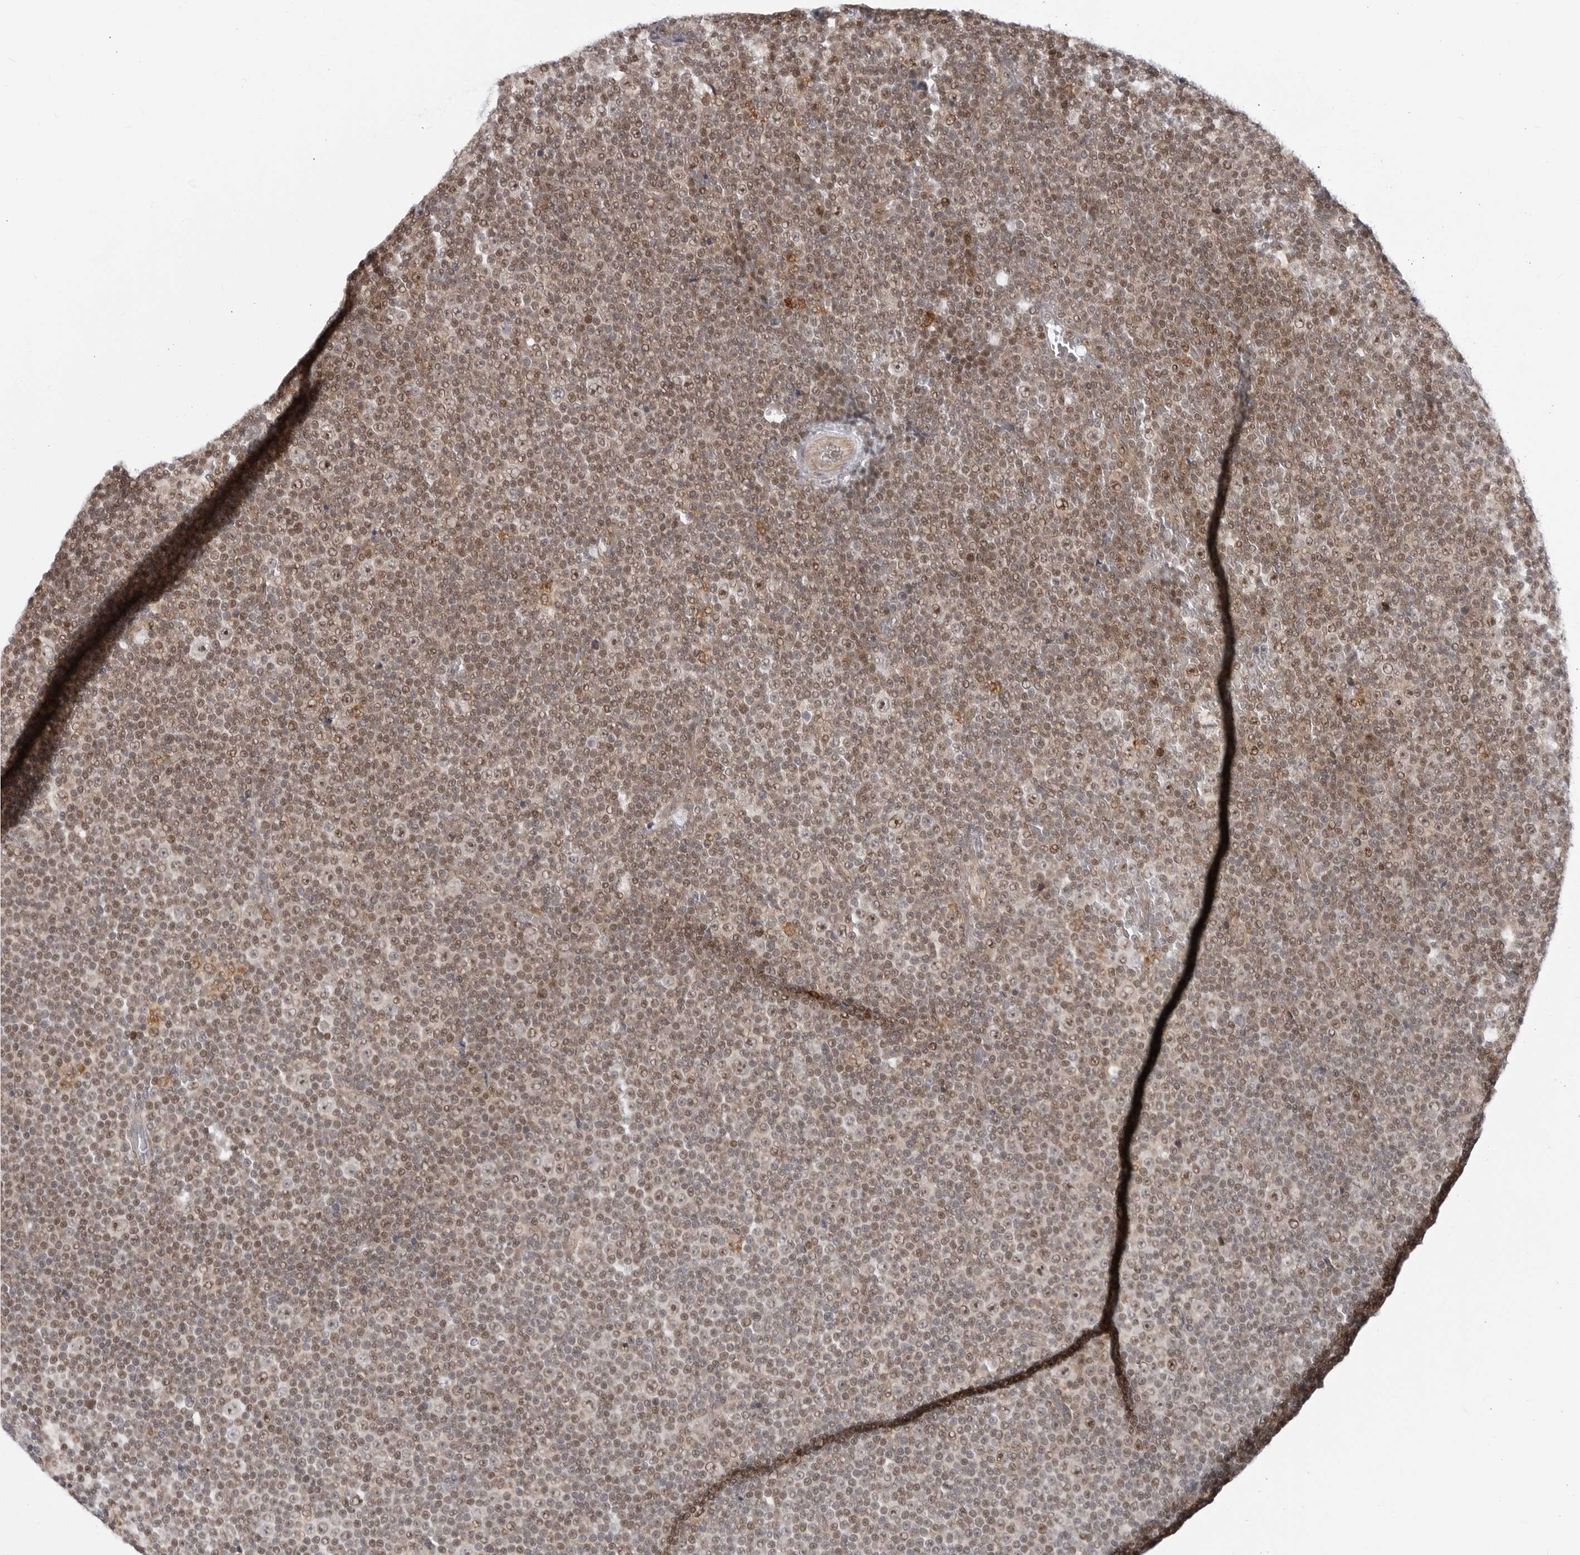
{"staining": {"intensity": "moderate", "quantity": ">75%", "location": "cytoplasmic/membranous,nuclear"}, "tissue": "lymphoma", "cell_type": "Tumor cells", "image_type": "cancer", "snomed": [{"axis": "morphology", "description": "Malignant lymphoma, non-Hodgkin's type, Low grade"}, {"axis": "topography", "description": "Lymph node"}], "caption": "A brown stain labels moderate cytoplasmic/membranous and nuclear expression of a protein in lymphoma tumor cells.", "gene": "FAM135B", "patient": {"sex": "female", "age": 67}}